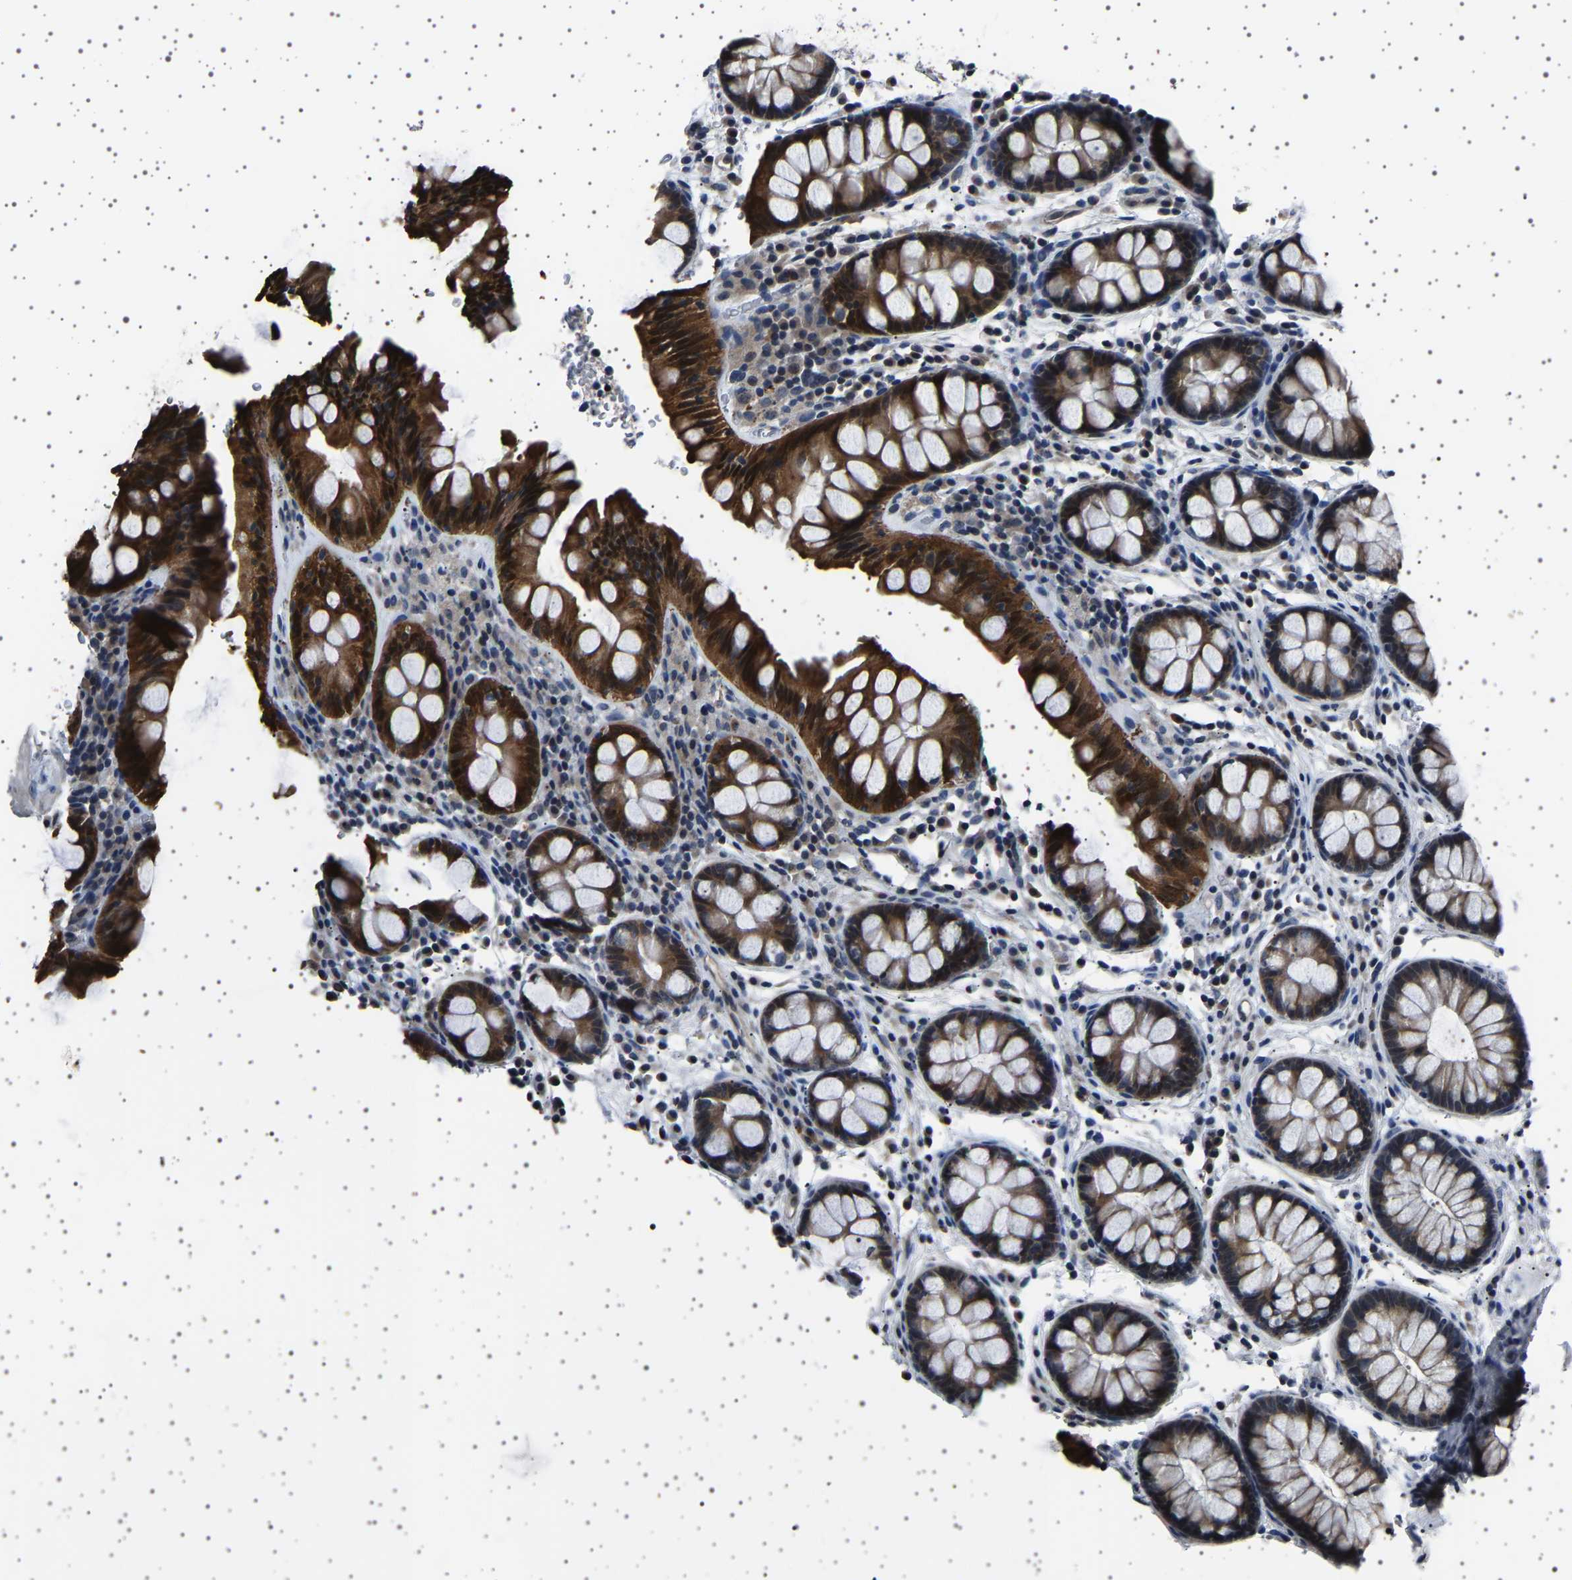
{"staining": {"intensity": "negative", "quantity": "none", "location": "none"}, "tissue": "colon", "cell_type": "Endothelial cells", "image_type": "normal", "snomed": [{"axis": "morphology", "description": "Normal tissue, NOS"}, {"axis": "topography", "description": "Colon"}], "caption": "Colon was stained to show a protein in brown. There is no significant expression in endothelial cells. (DAB IHC with hematoxylin counter stain).", "gene": "IL10RB", "patient": {"sex": "female", "age": 80}}